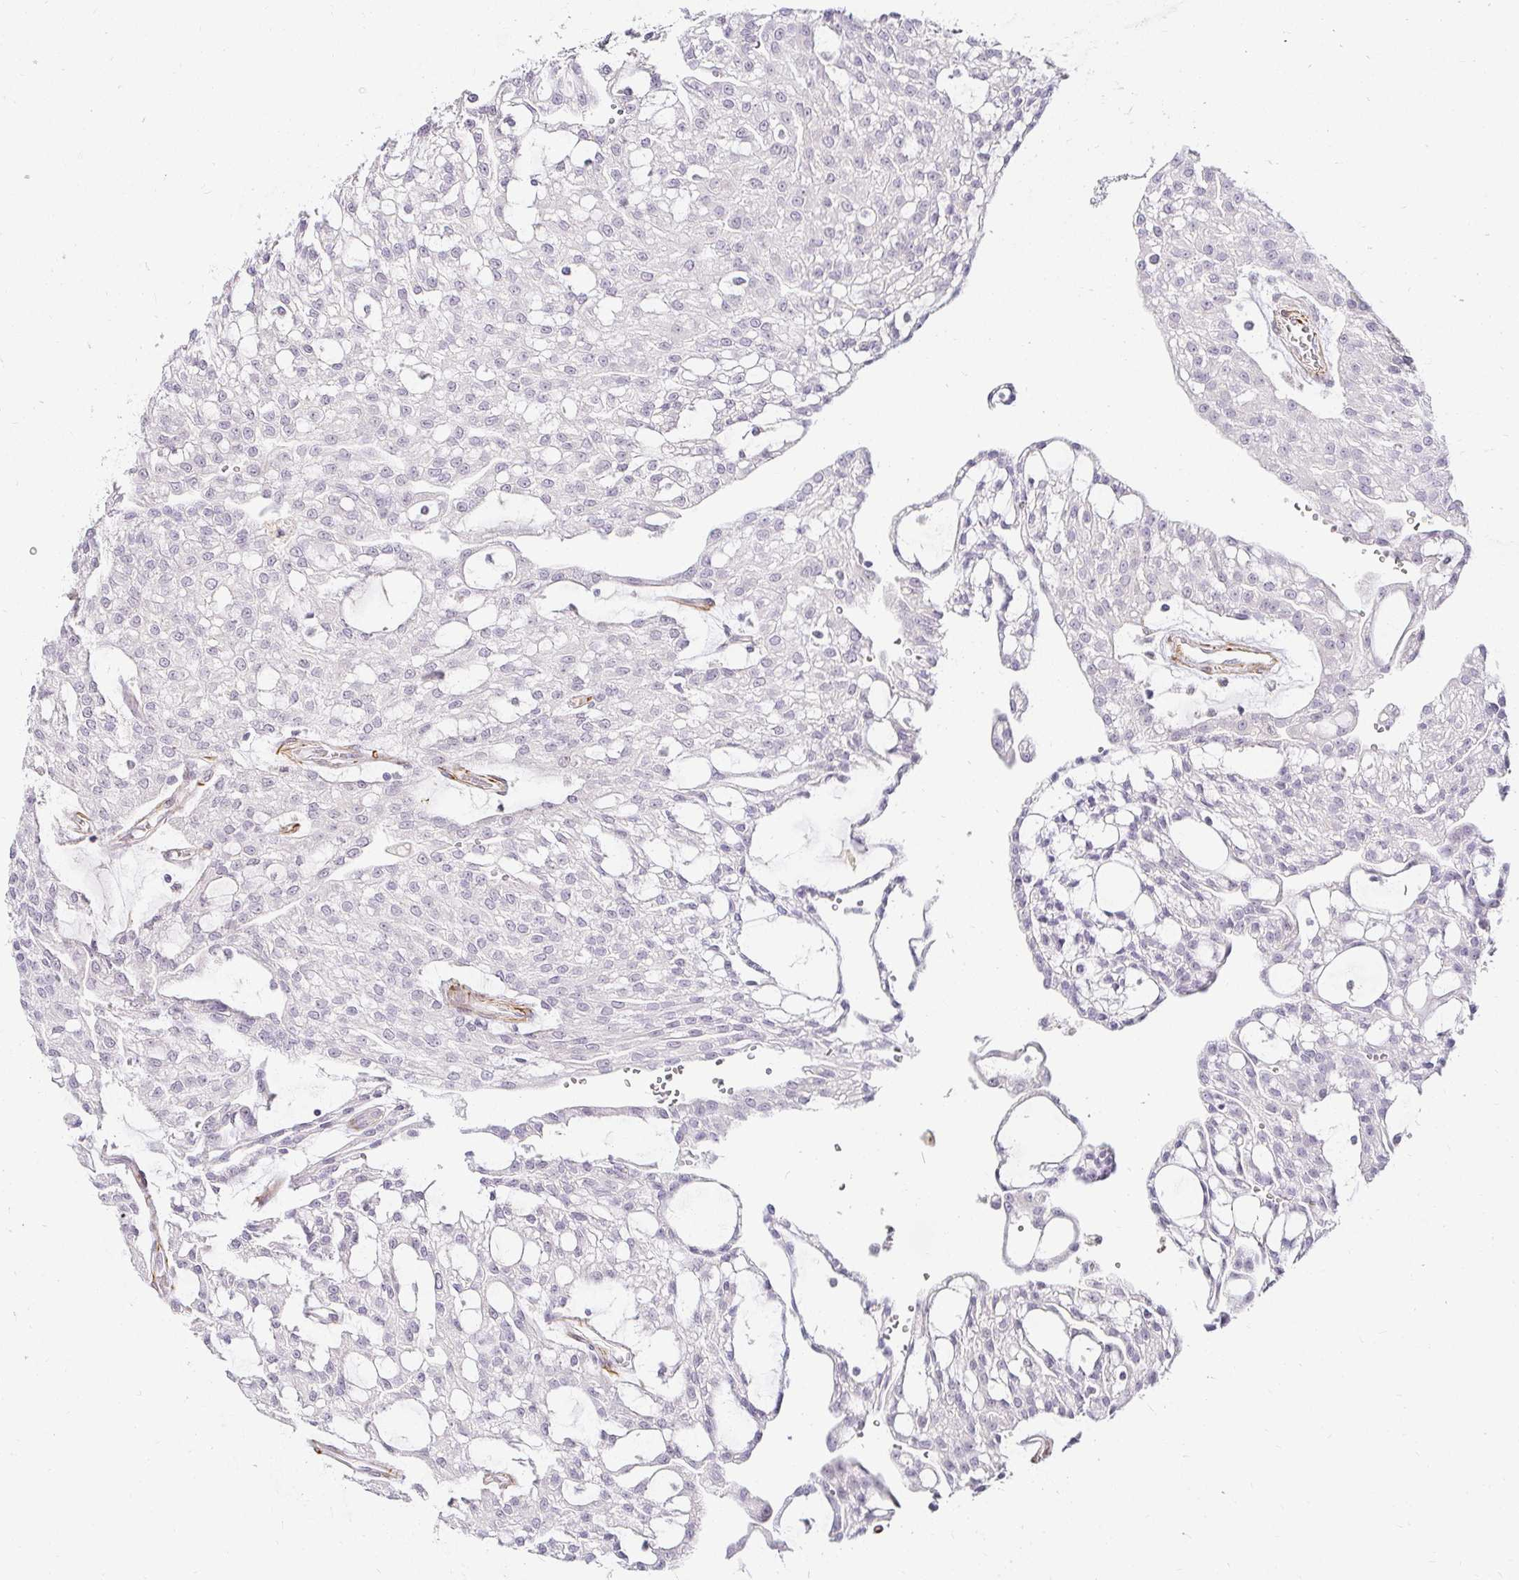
{"staining": {"intensity": "negative", "quantity": "none", "location": "none"}, "tissue": "renal cancer", "cell_type": "Tumor cells", "image_type": "cancer", "snomed": [{"axis": "morphology", "description": "Adenocarcinoma, NOS"}, {"axis": "topography", "description": "Kidney"}], "caption": "There is no significant positivity in tumor cells of adenocarcinoma (renal). (DAB immunohistochemistry (IHC) with hematoxylin counter stain).", "gene": "ACAN", "patient": {"sex": "male", "age": 63}}